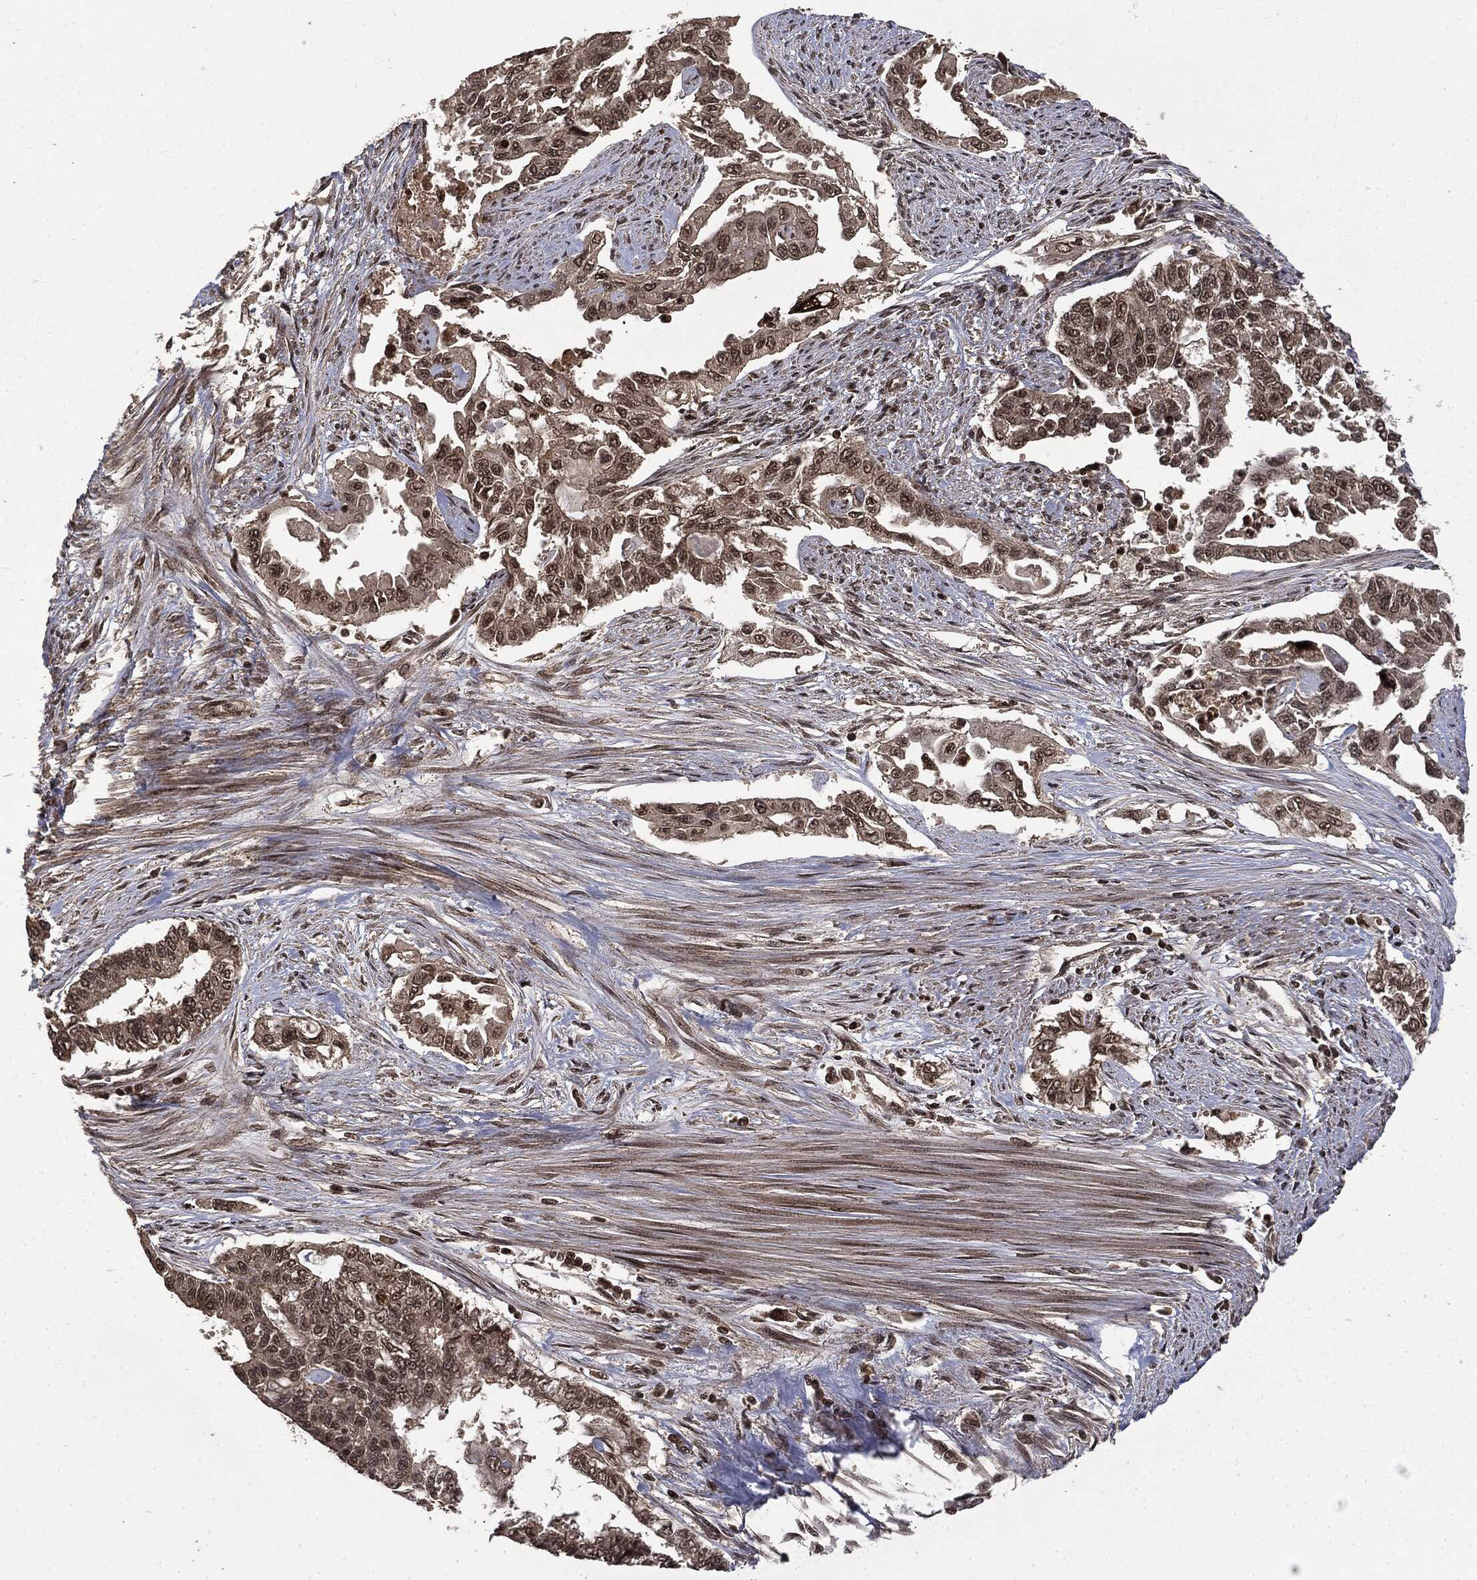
{"staining": {"intensity": "weak", "quantity": "<25%", "location": "nuclear"}, "tissue": "endometrial cancer", "cell_type": "Tumor cells", "image_type": "cancer", "snomed": [{"axis": "morphology", "description": "Adenocarcinoma, NOS"}, {"axis": "topography", "description": "Uterus"}], "caption": "The histopathology image demonstrates no significant staining in tumor cells of adenocarcinoma (endometrial).", "gene": "CTDP1", "patient": {"sex": "female", "age": 59}}